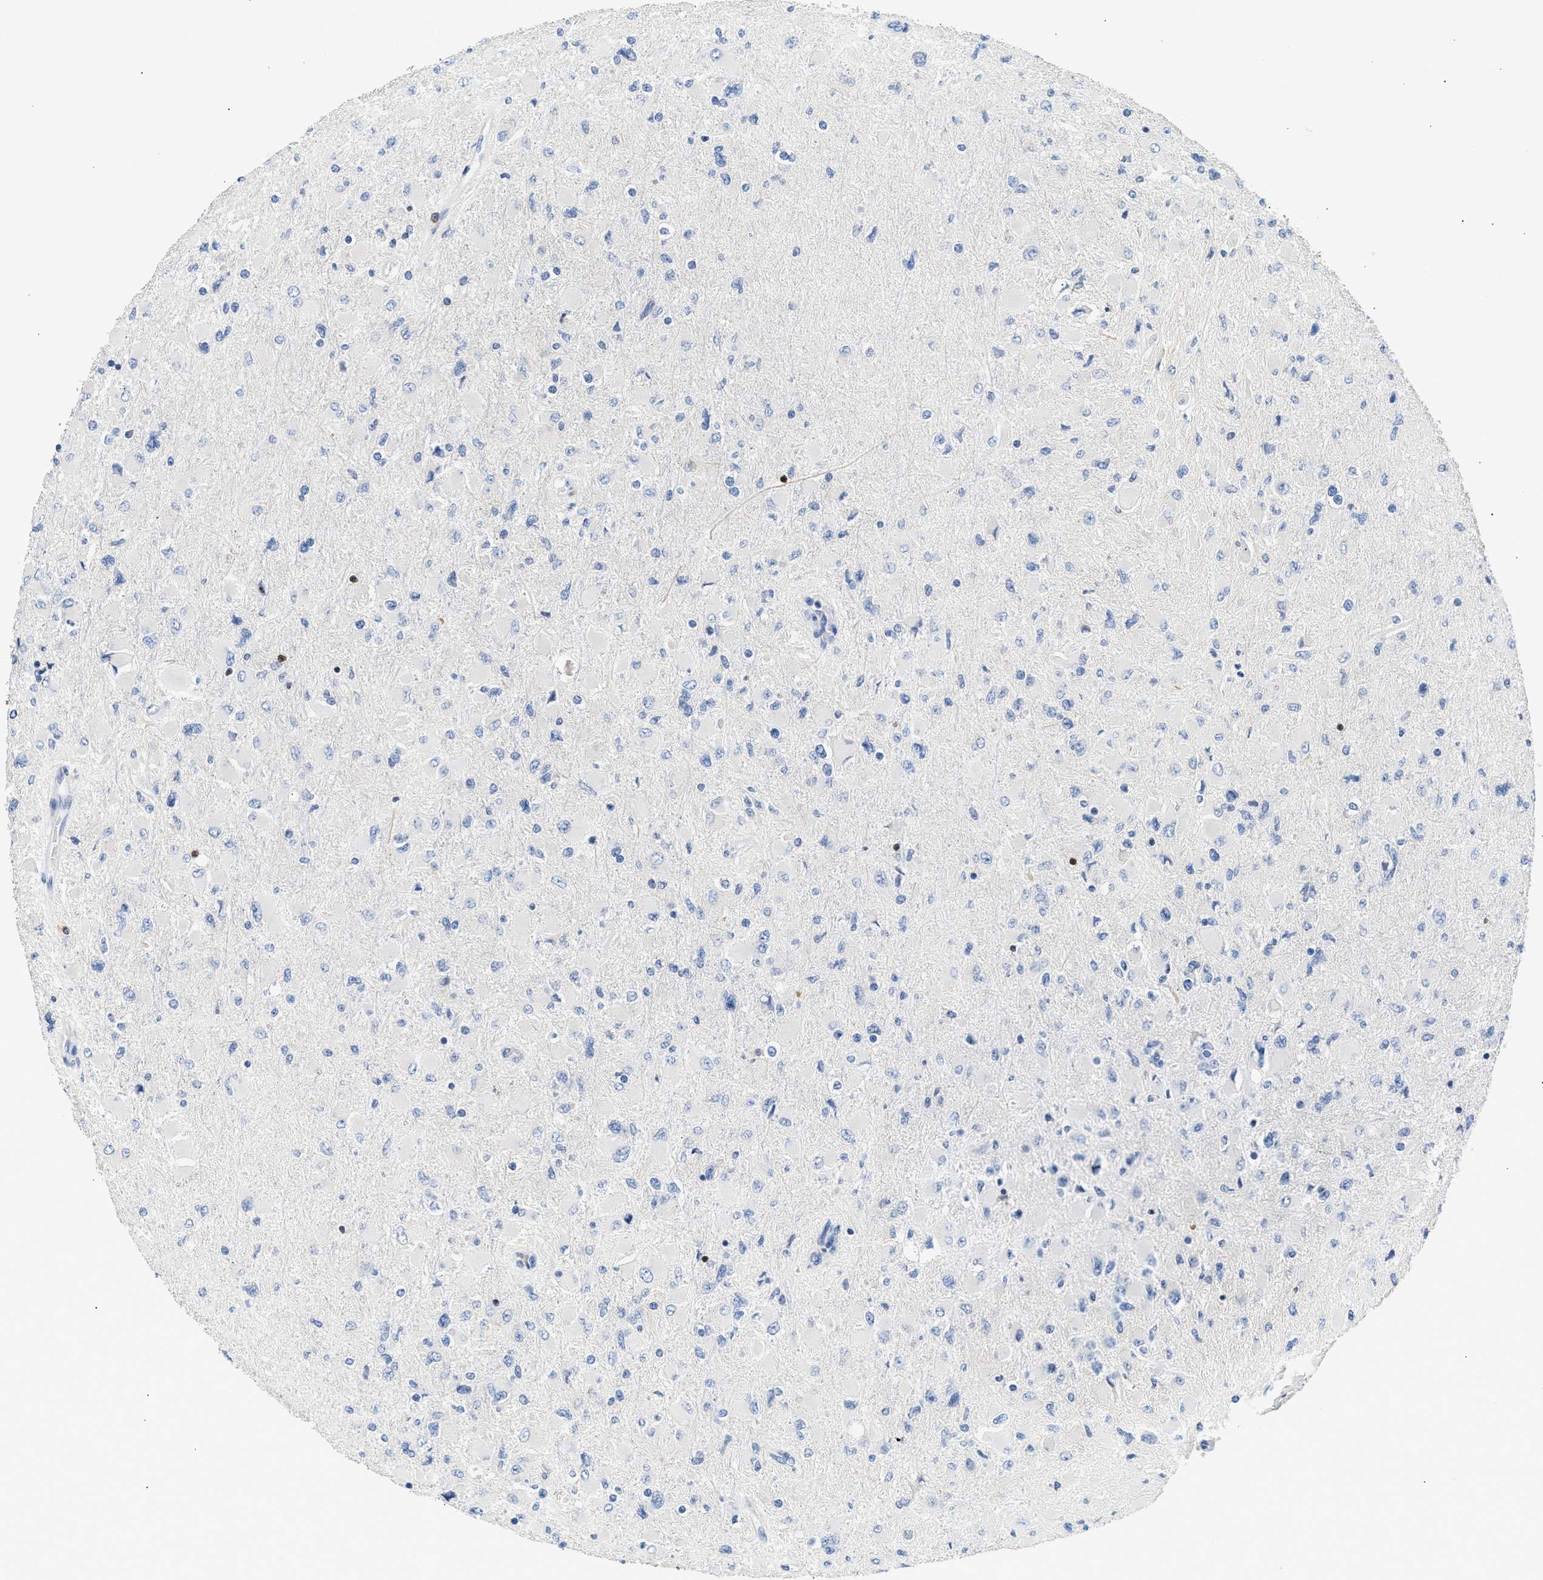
{"staining": {"intensity": "negative", "quantity": "none", "location": "none"}, "tissue": "glioma", "cell_type": "Tumor cells", "image_type": "cancer", "snomed": [{"axis": "morphology", "description": "Glioma, malignant, High grade"}, {"axis": "topography", "description": "Cerebral cortex"}], "caption": "There is no significant positivity in tumor cells of glioma.", "gene": "SLIT2", "patient": {"sex": "female", "age": 36}}